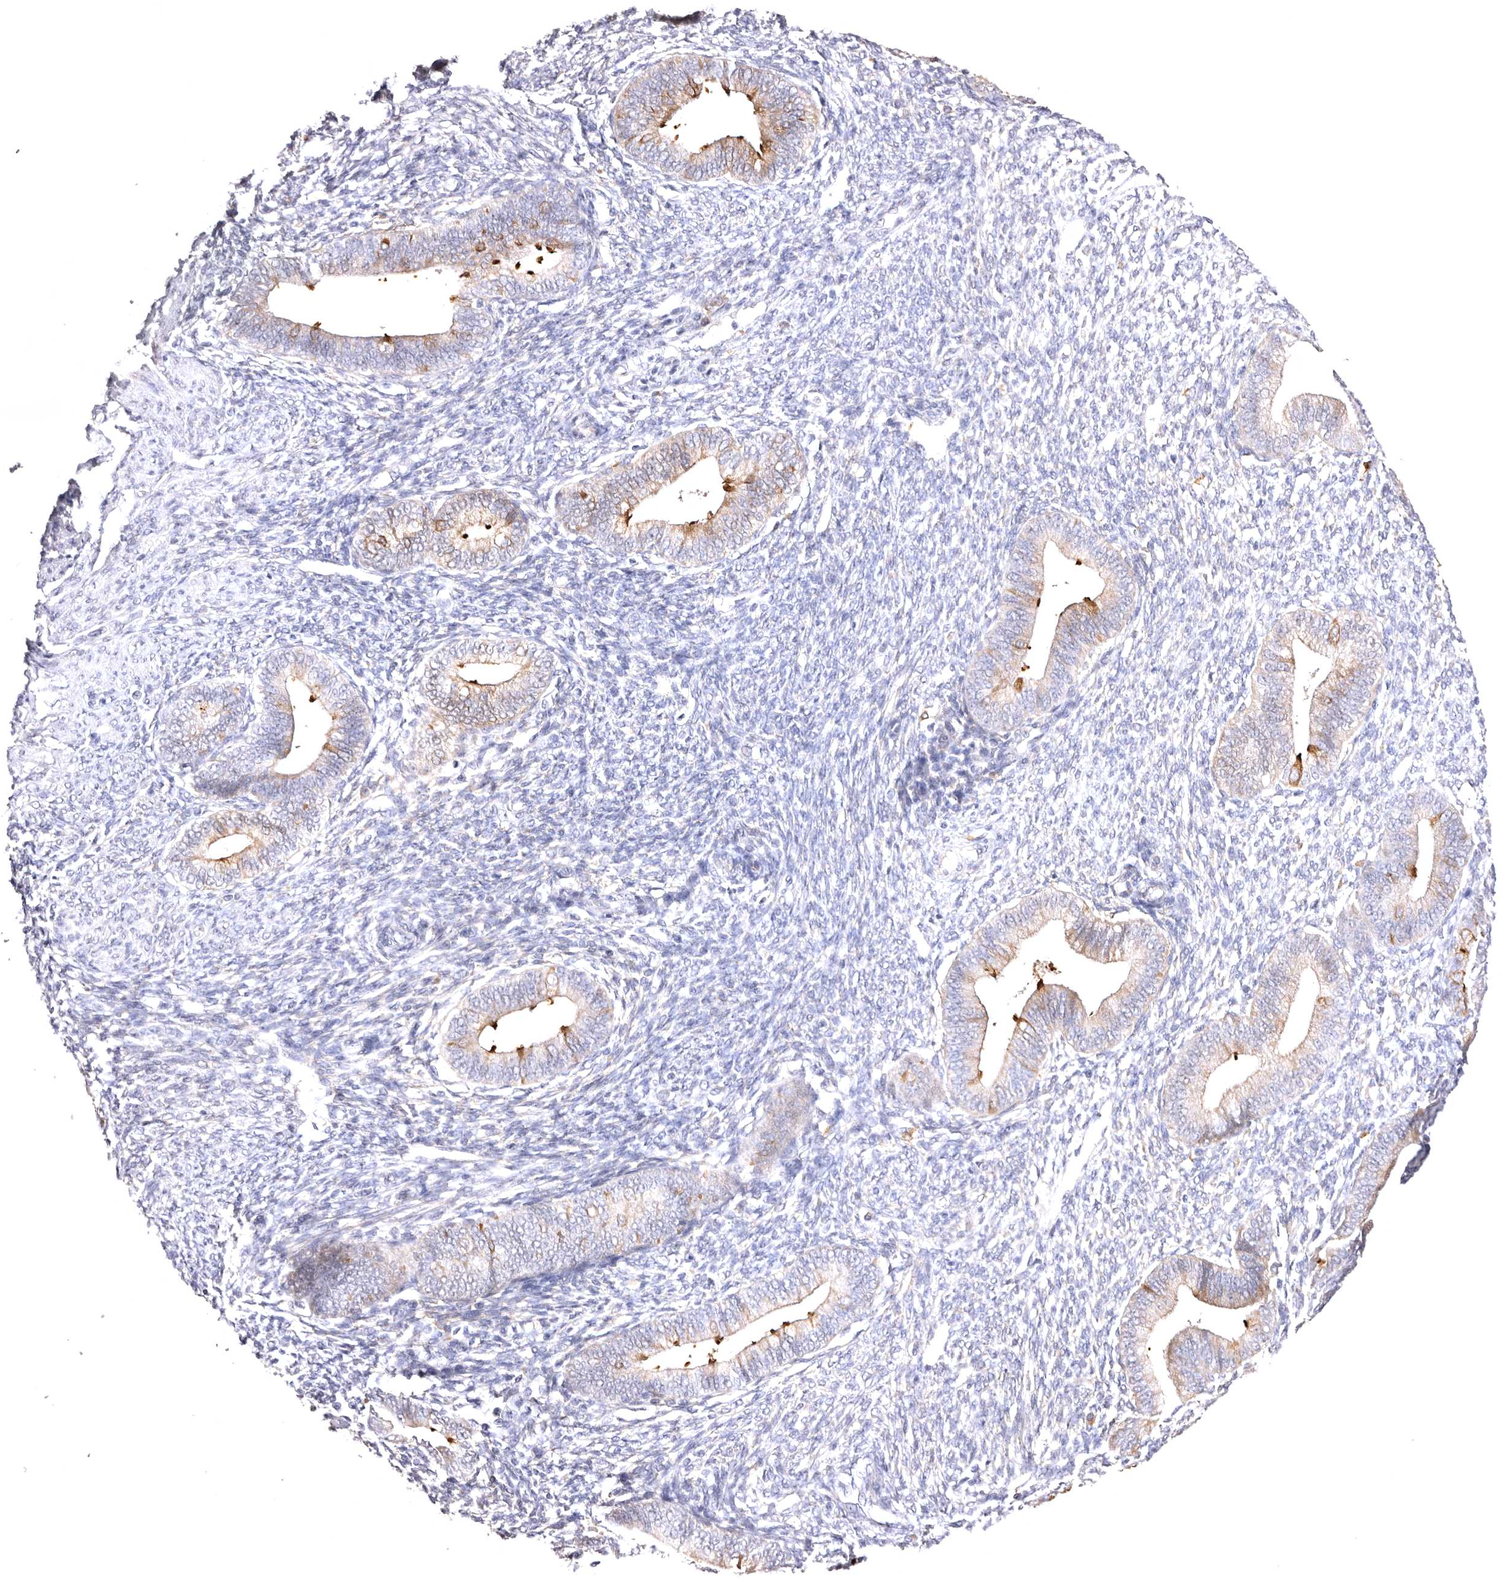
{"staining": {"intensity": "negative", "quantity": "none", "location": "none"}, "tissue": "endometrium", "cell_type": "Cells in endometrial stroma", "image_type": "normal", "snomed": [{"axis": "morphology", "description": "Normal tissue, NOS"}, {"axis": "topography", "description": "Endometrium"}], "caption": "There is no significant staining in cells in endometrial stroma of endometrium. Brightfield microscopy of IHC stained with DAB (3,3'-diaminobenzidine) (brown) and hematoxylin (blue), captured at high magnification.", "gene": "VPS45", "patient": {"sex": "female", "age": 46}}